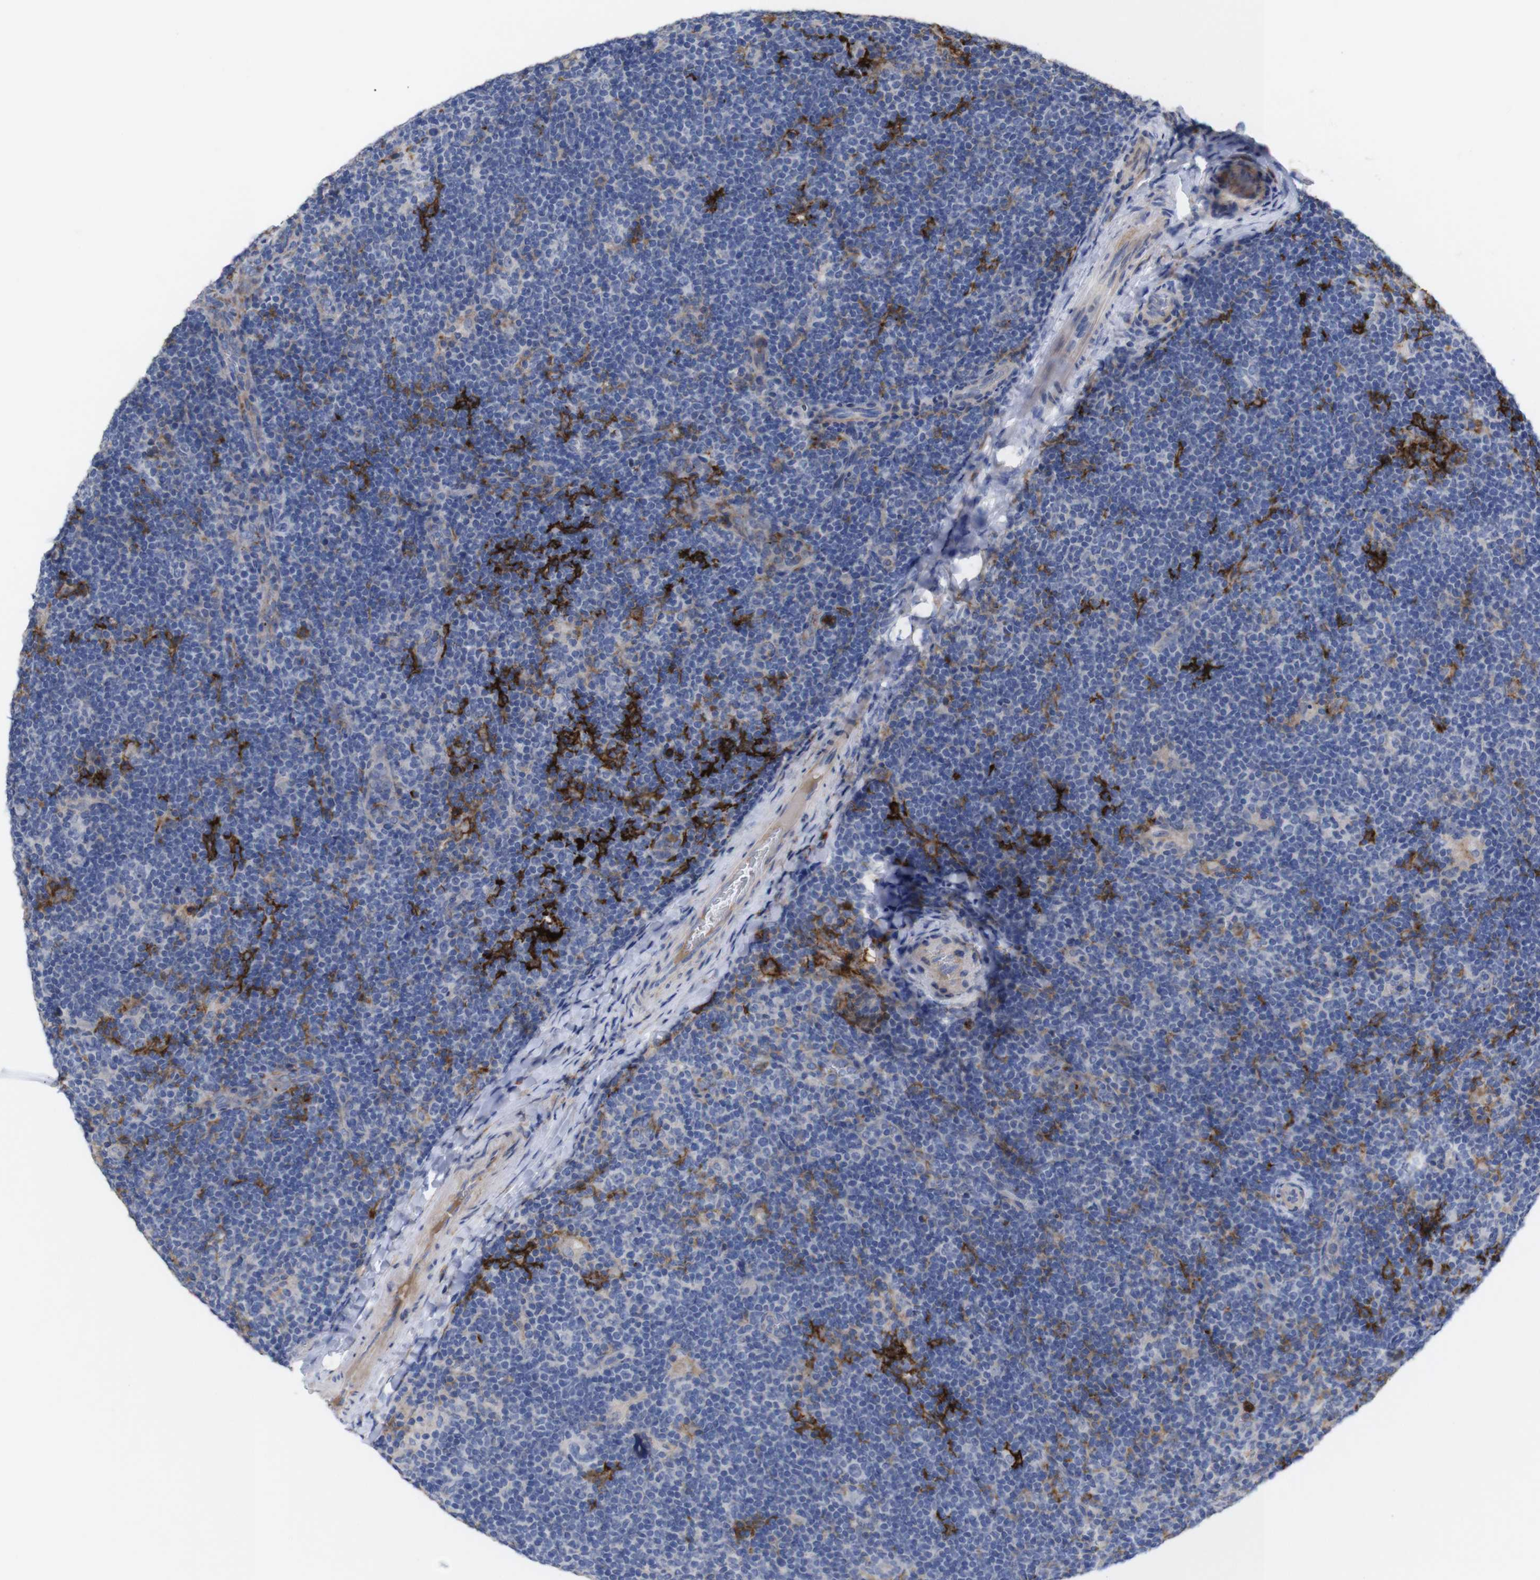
{"staining": {"intensity": "negative", "quantity": "none", "location": "none"}, "tissue": "lymphoma", "cell_type": "Tumor cells", "image_type": "cancer", "snomed": [{"axis": "morphology", "description": "Hodgkin's disease, NOS"}, {"axis": "topography", "description": "Lymph node"}], "caption": "This is an IHC histopathology image of lymphoma. There is no staining in tumor cells.", "gene": "C5AR1", "patient": {"sex": "female", "age": 57}}